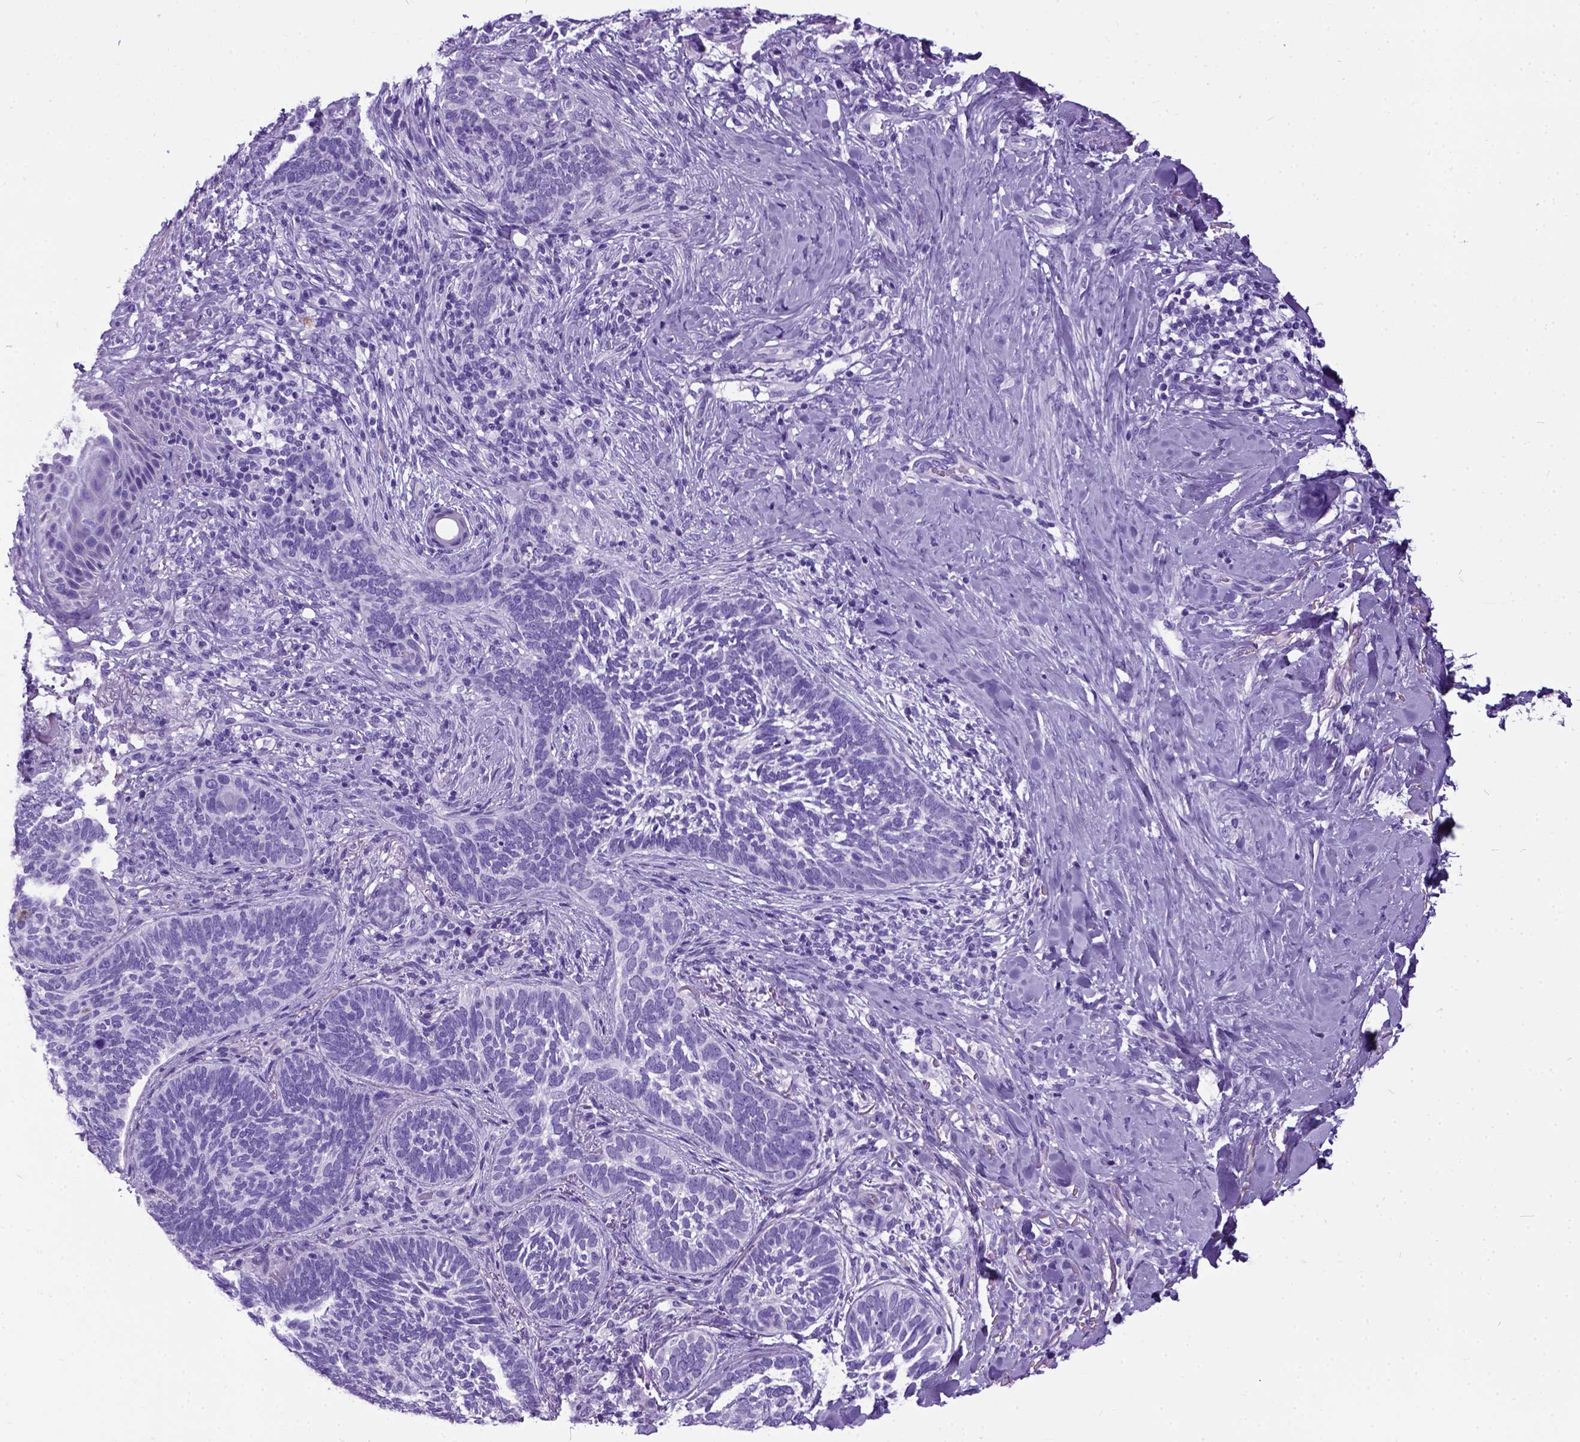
{"staining": {"intensity": "negative", "quantity": "none", "location": "none"}, "tissue": "skin cancer", "cell_type": "Tumor cells", "image_type": "cancer", "snomed": [{"axis": "morphology", "description": "Normal tissue, NOS"}, {"axis": "morphology", "description": "Basal cell carcinoma"}, {"axis": "topography", "description": "Skin"}], "caption": "This is an IHC photomicrograph of skin cancer. There is no positivity in tumor cells.", "gene": "IGF2", "patient": {"sex": "male", "age": 46}}